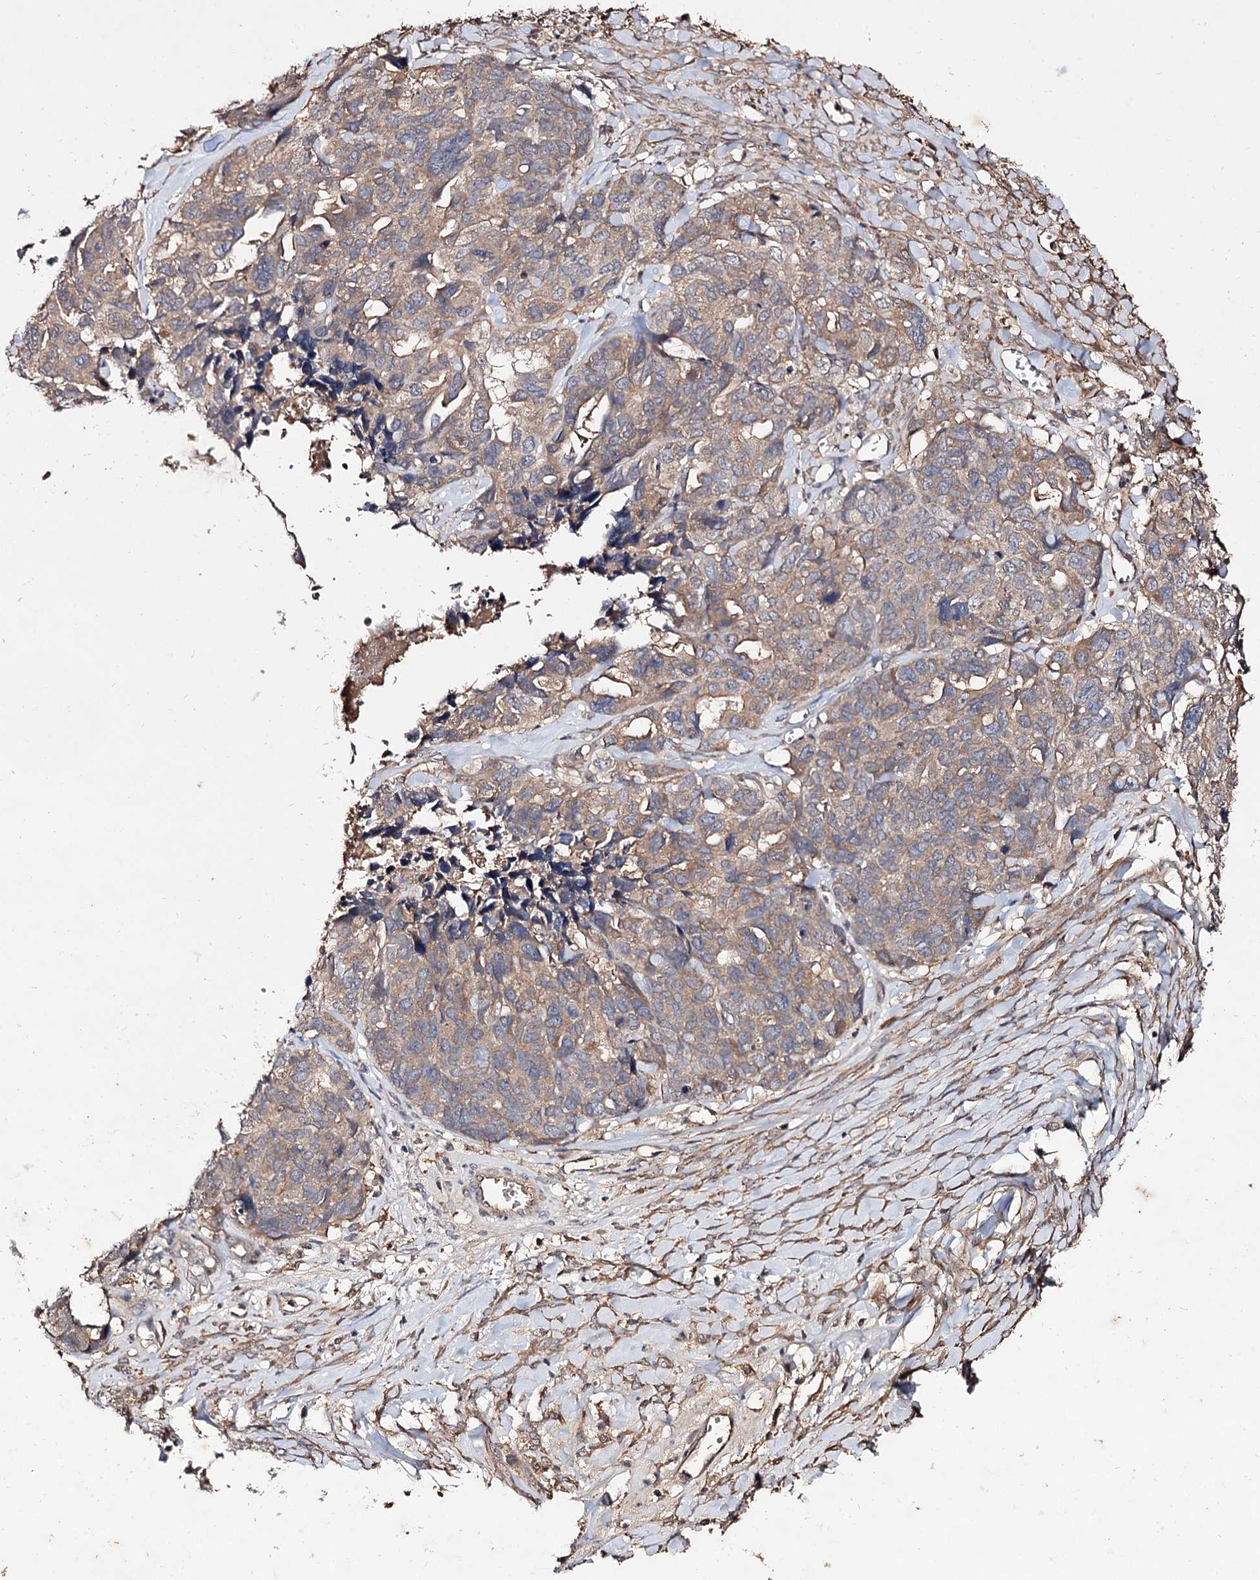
{"staining": {"intensity": "moderate", "quantity": ">75%", "location": "cytoplasmic/membranous"}, "tissue": "ovarian cancer", "cell_type": "Tumor cells", "image_type": "cancer", "snomed": [{"axis": "morphology", "description": "Cystadenocarcinoma, serous, NOS"}, {"axis": "topography", "description": "Ovary"}], "caption": "The image displays immunohistochemical staining of ovarian serous cystadenocarcinoma. There is moderate cytoplasmic/membranous expression is identified in about >75% of tumor cells.", "gene": "ARFIP2", "patient": {"sex": "female", "age": 79}}